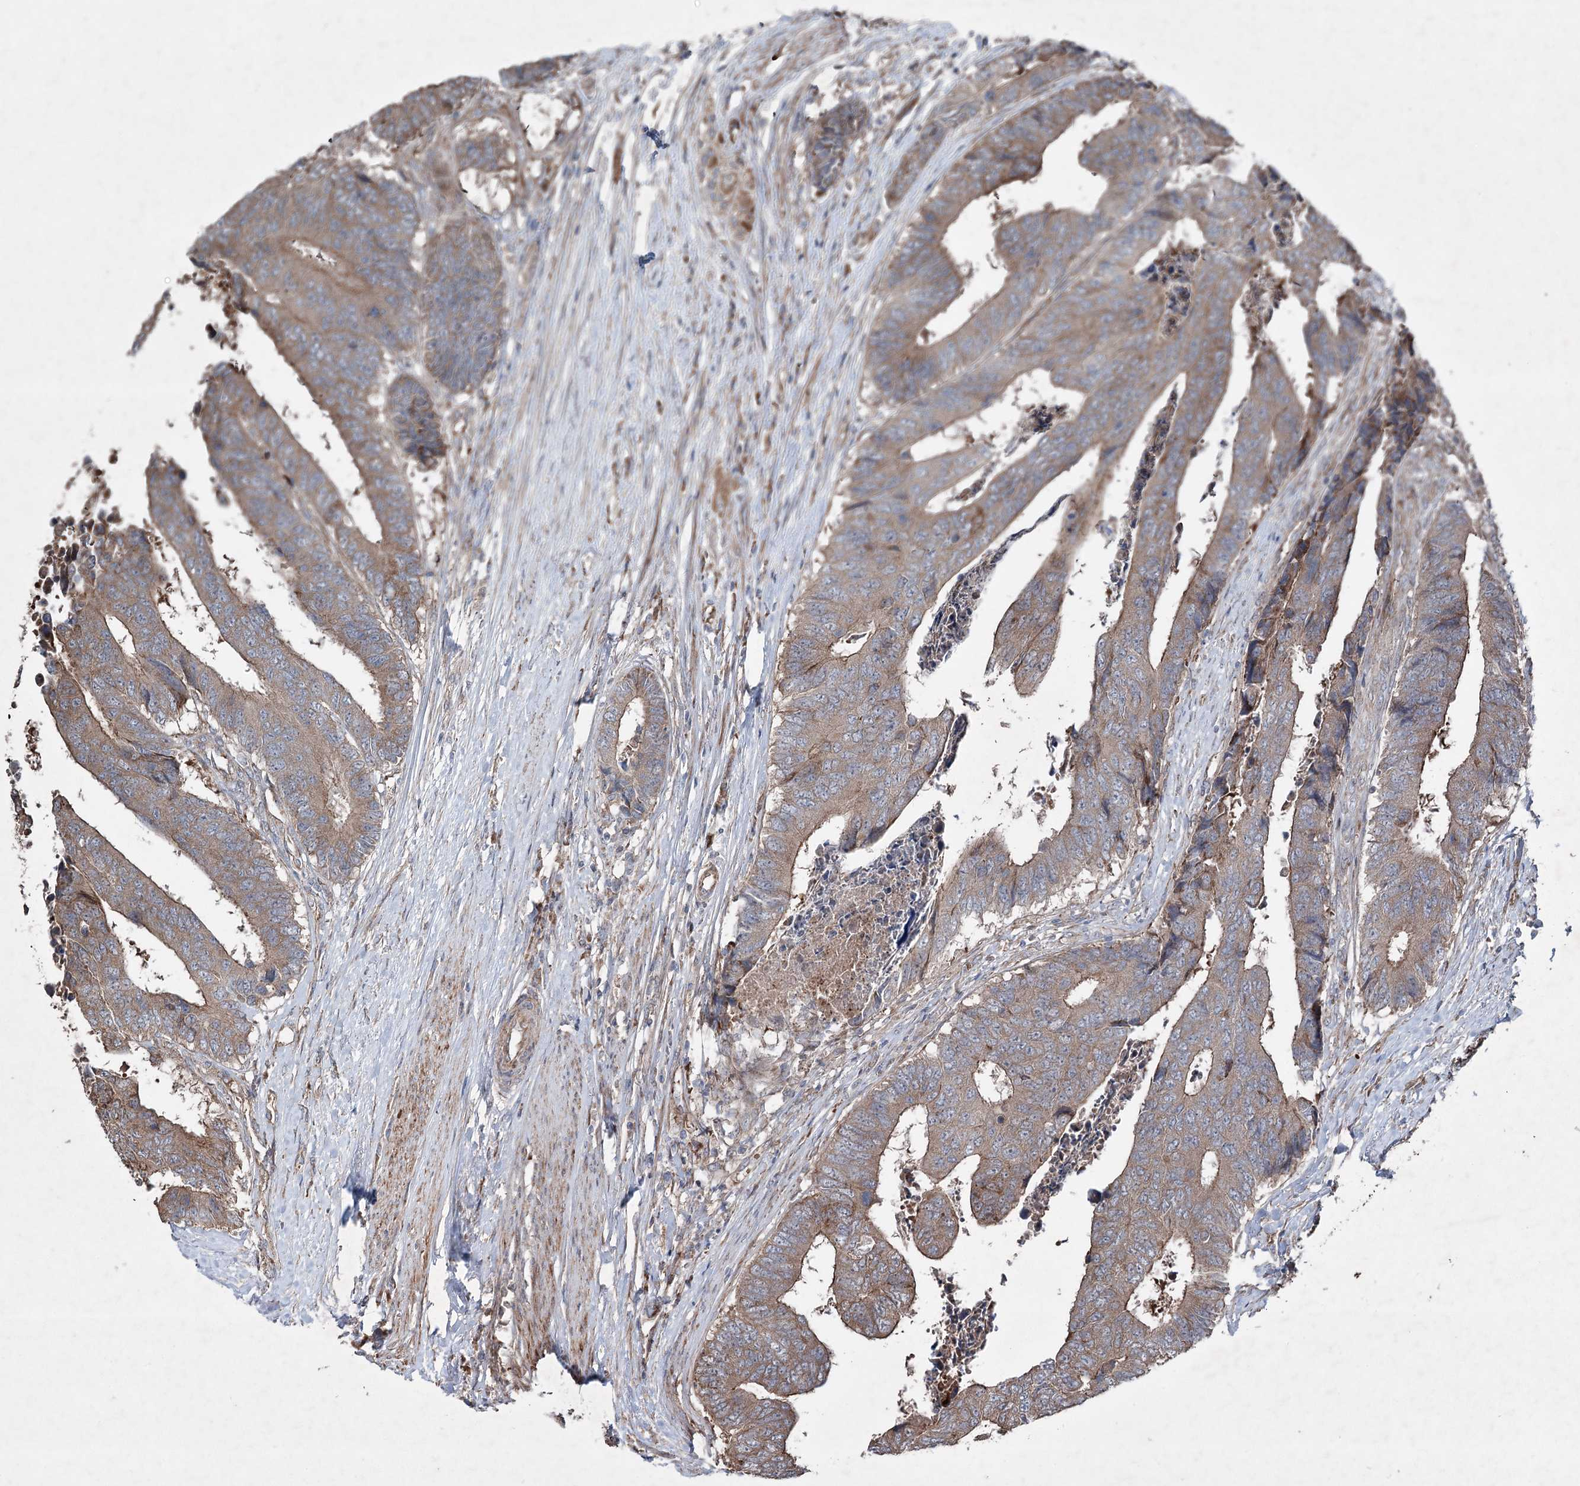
{"staining": {"intensity": "moderate", "quantity": ">75%", "location": "cytoplasmic/membranous"}, "tissue": "colorectal cancer", "cell_type": "Tumor cells", "image_type": "cancer", "snomed": [{"axis": "morphology", "description": "Adenocarcinoma, NOS"}, {"axis": "topography", "description": "Rectum"}], "caption": "Immunohistochemistry (IHC) image of colorectal cancer (adenocarcinoma) stained for a protein (brown), which exhibits medium levels of moderate cytoplasmic/membranous positivity in approximately >75% of tumor cells.", "gene": "SERINC5", "patient": {"sex": "male", "age": 84}}